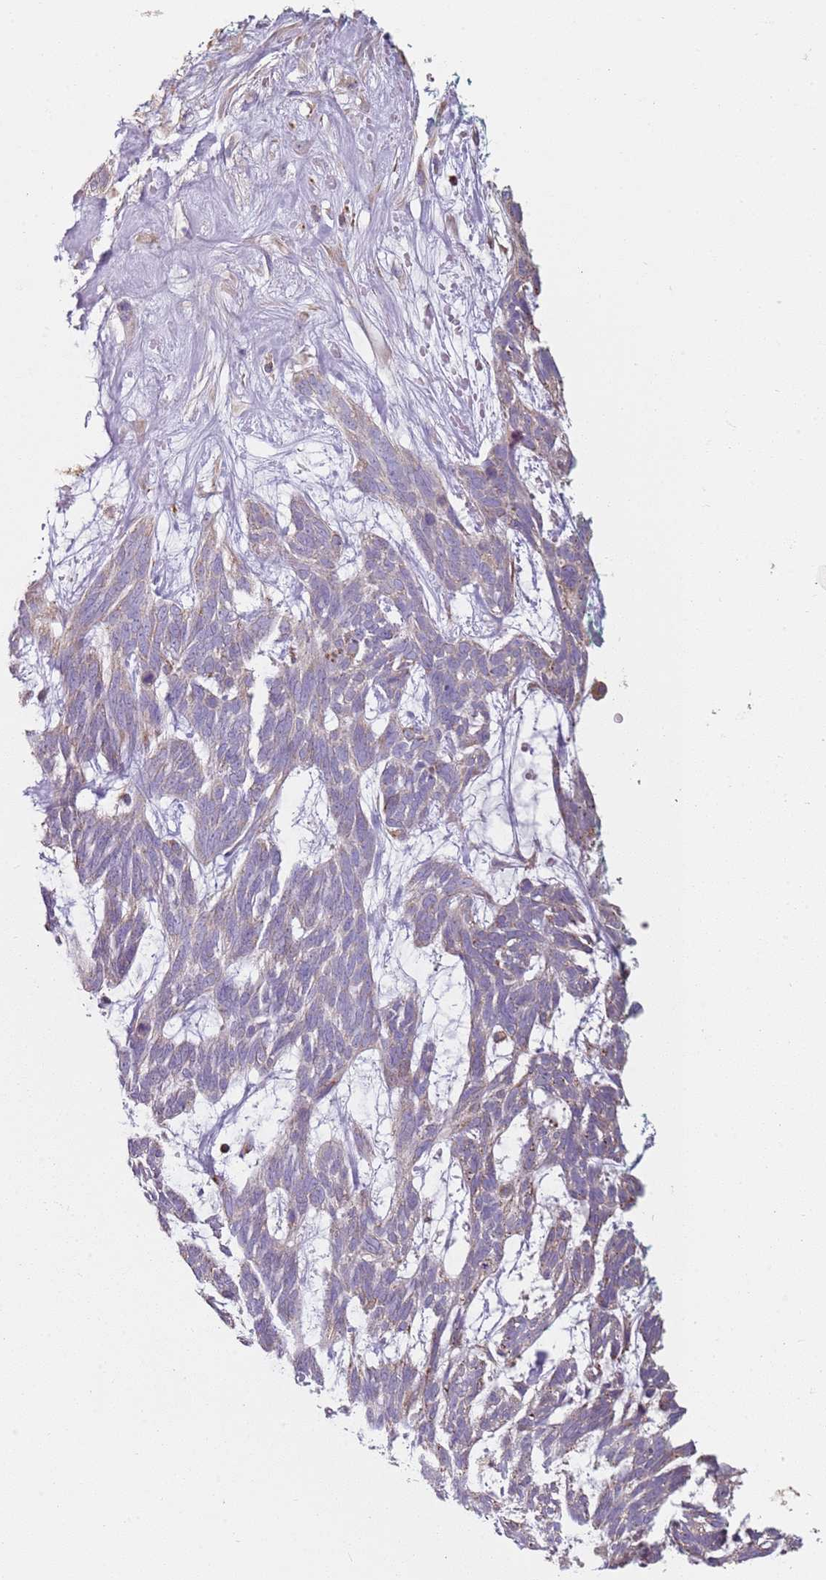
{"staining": {"intensity": "moderate", "quantity": "<25%", "location": "cytoplasmic/membranous"}, "tissue": "skin cancer", "cell_type": "Tumor cells", "image_type": "cancer", "snomed": [{"axis": "morphology", "description": "Basal cell carcinoma"}, {"axis": "topography", "description": "Skin"}], "caption": "Moderate cytoplasmic/membranous positivity is appreciated in approximately <25% of tumor cells in skin basal cell carcinoma.", "gene": "ALS2", "patient": {"sex": "male", "age": 88}}